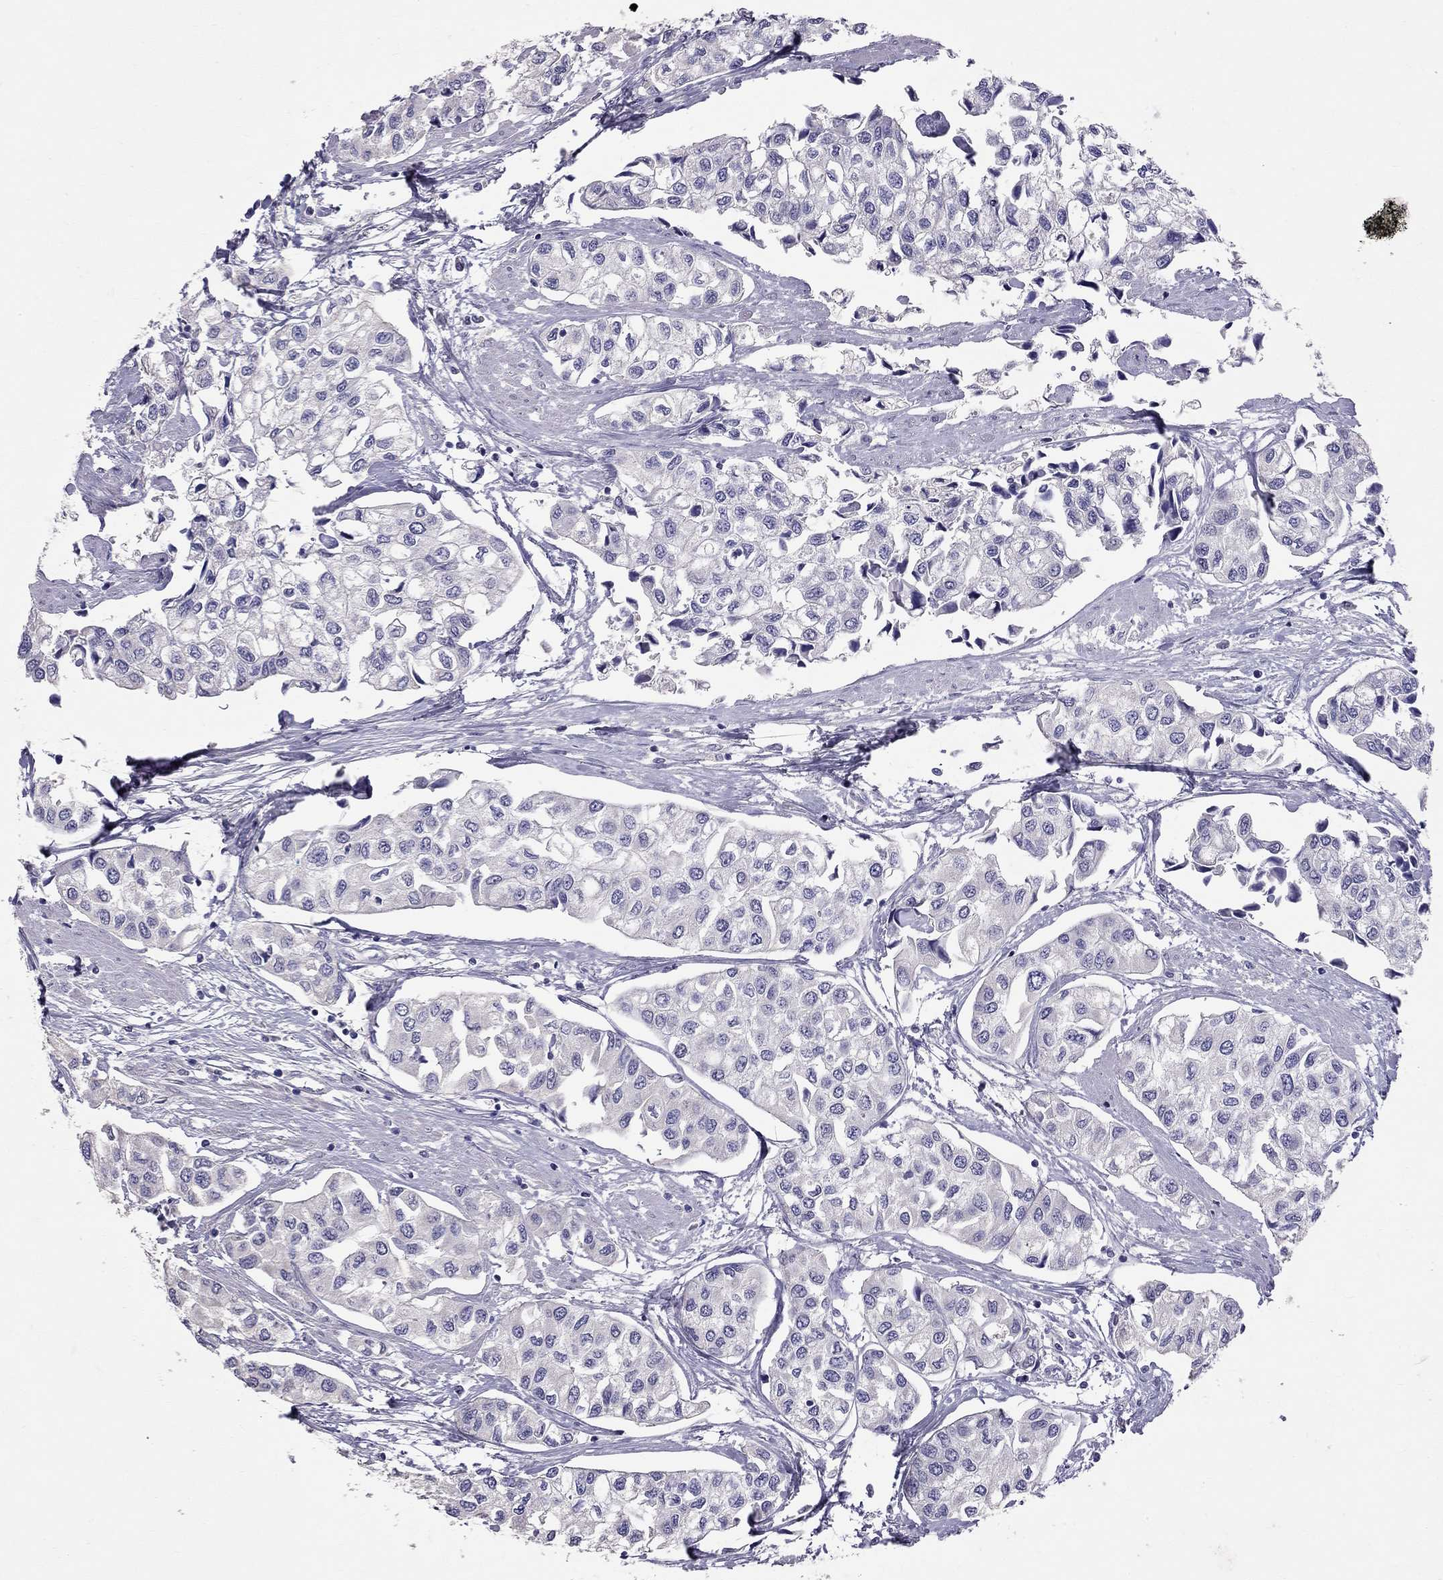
{"staining": {"intensity": "negative", "quantity": "none", "location": "none"}, "tissue": "urothelial cancer", "cell_type": "Tumor cells", "image_type": "cancer", "snomed": [{"axis": "morphology", "description": "Urothelial carcinoma, High grade"}, {"axis": "topography", "description": "Urinary bladder"}], "caption": "This is an immunohistochemistry (IHC) photomicrograph of urothelial carcinoma (high-grade). There is no positivity in tumor cells.", "gene": "CFAP91", "patient": {"sex": "male", "age": 73}}